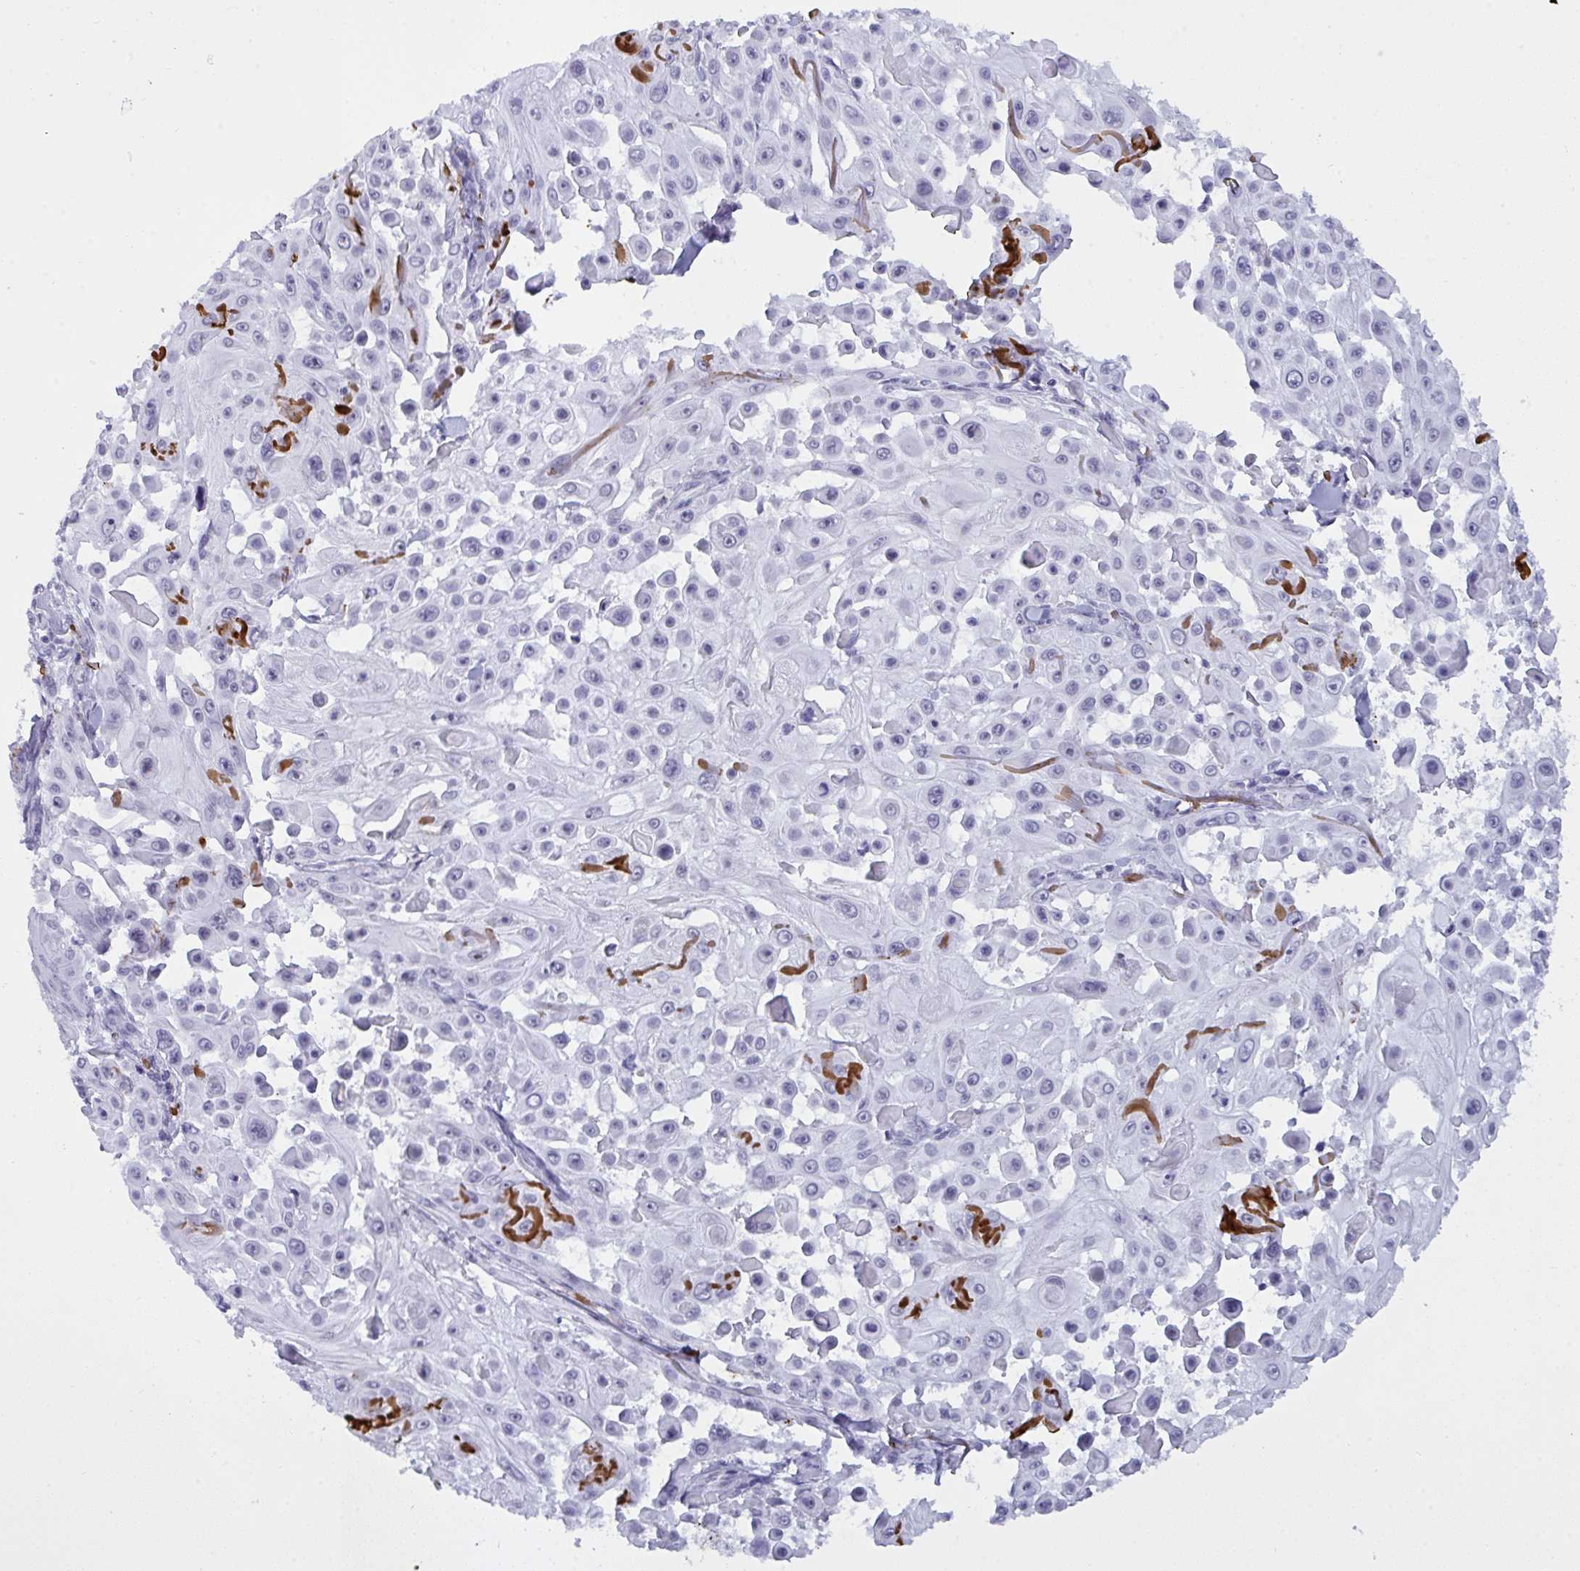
{"staining": {"intensity": "negative", "quantity": "none", "location": "none"}, "tissue": "skin cancer", "cell_type": "Tumor cells", "image_type": "cancer", "snomed": [{"axis": "morphology", "description": "Squamous cell carcinoma, NOS"}, {"axis": "topography", "description": "Skin"}], "caption": "This image is of skin cancer stained with immunohistochemistry (IHC) to label a protein in brown with the nuclei are counter-stained blue. There is no staining in tumor cells.", "gene": "ELN", "patient": {"sex": "male", "age": 91}}